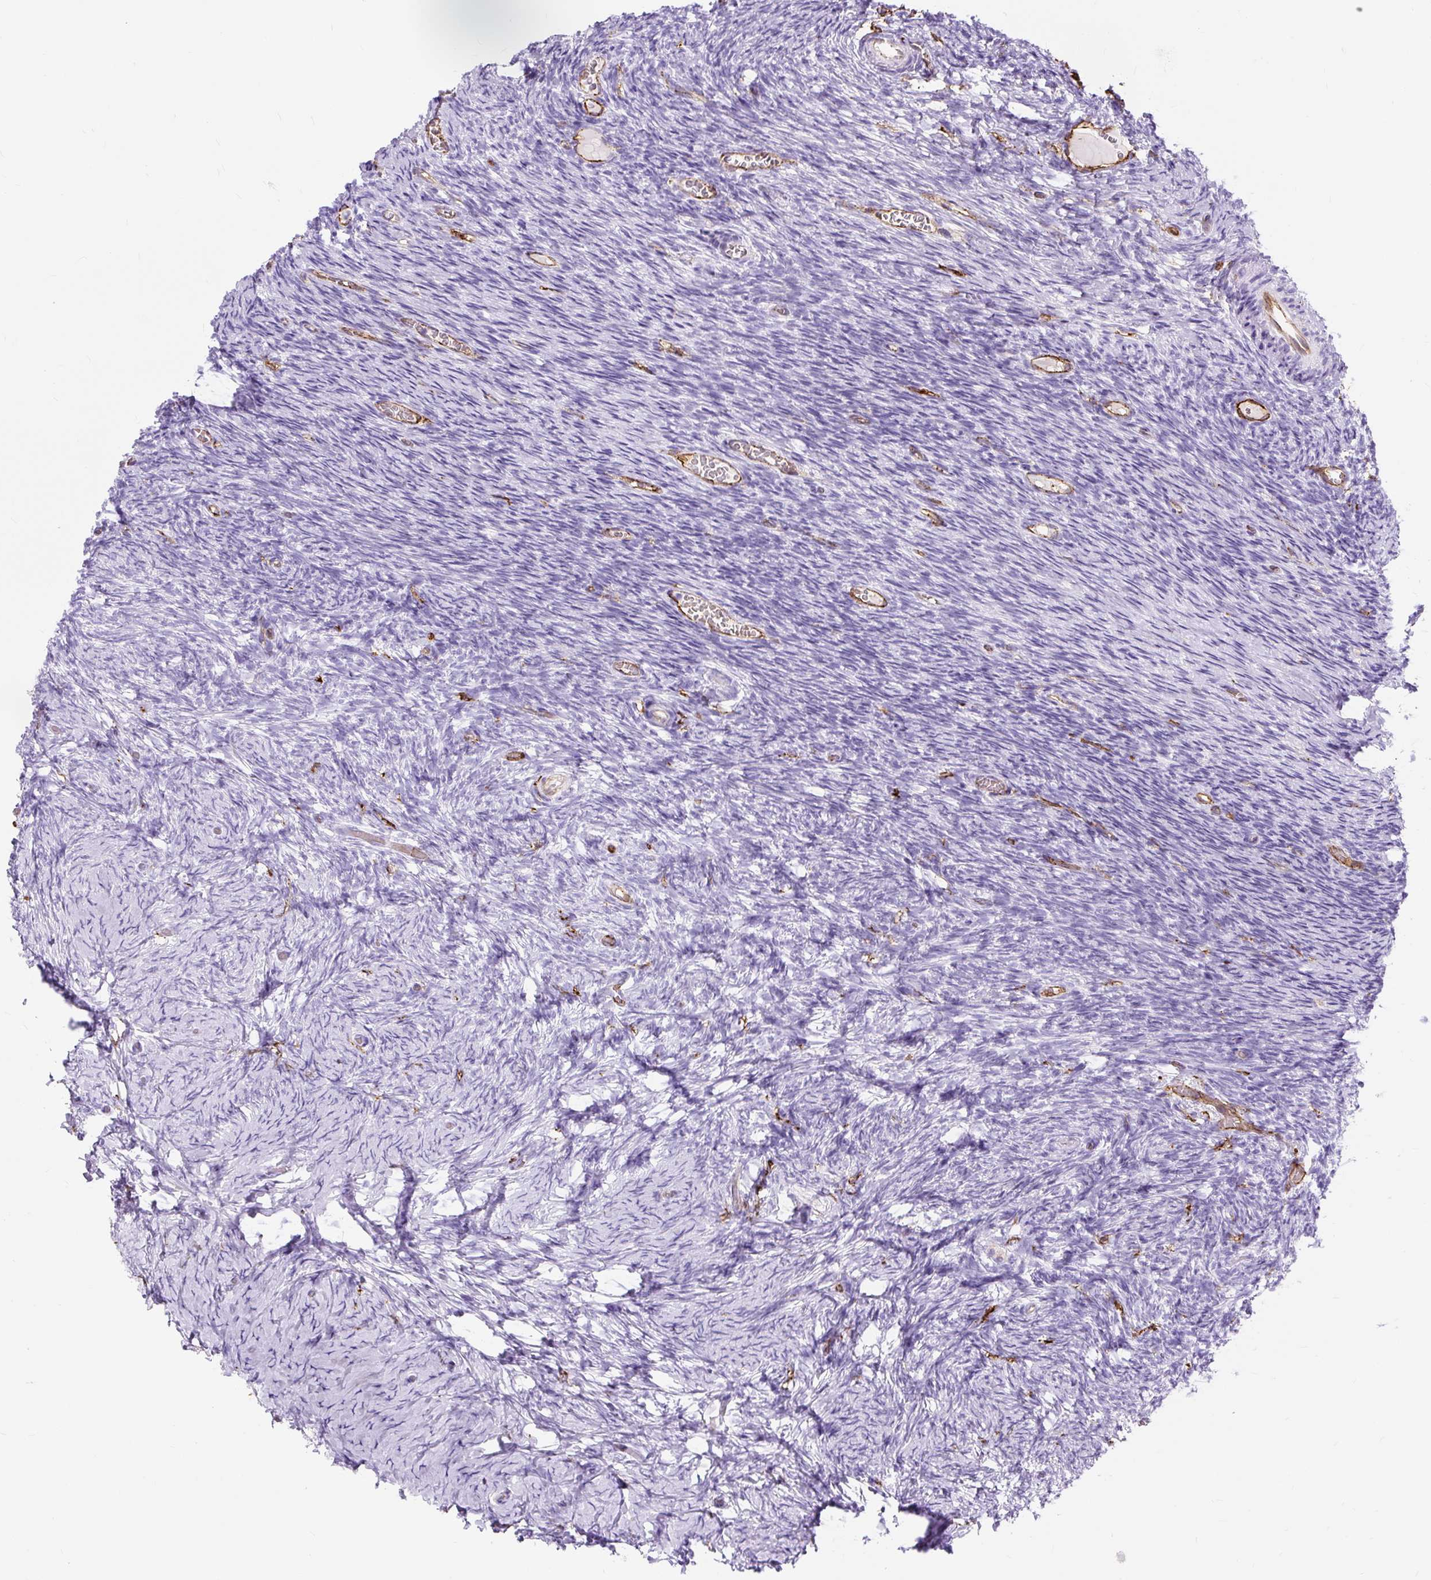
{"staining": {"intensity": "negative", "quantity": "none", "location": "none"}, "tissue": "ovary", "cell_type": "Follicle cells", "image_type": "normal", "snomed": [{"axis": "morphology", "description": "Normal tissue, NOS"}, {"axis": "topography", "description": "Ovary"}], "caption": "IHC micrograph of benign ovary: human ovary stained with DAB (3,3'-diaminobenzidine) displays no significant protein positivity in follicle cells. (Brightfield microscopy of DAB (3,3'-diaminobenzidine) immunohistochemistry (IHC) at high magnification).", "gene": "HLA", "patient": {"sex": "female", "age": 39}}